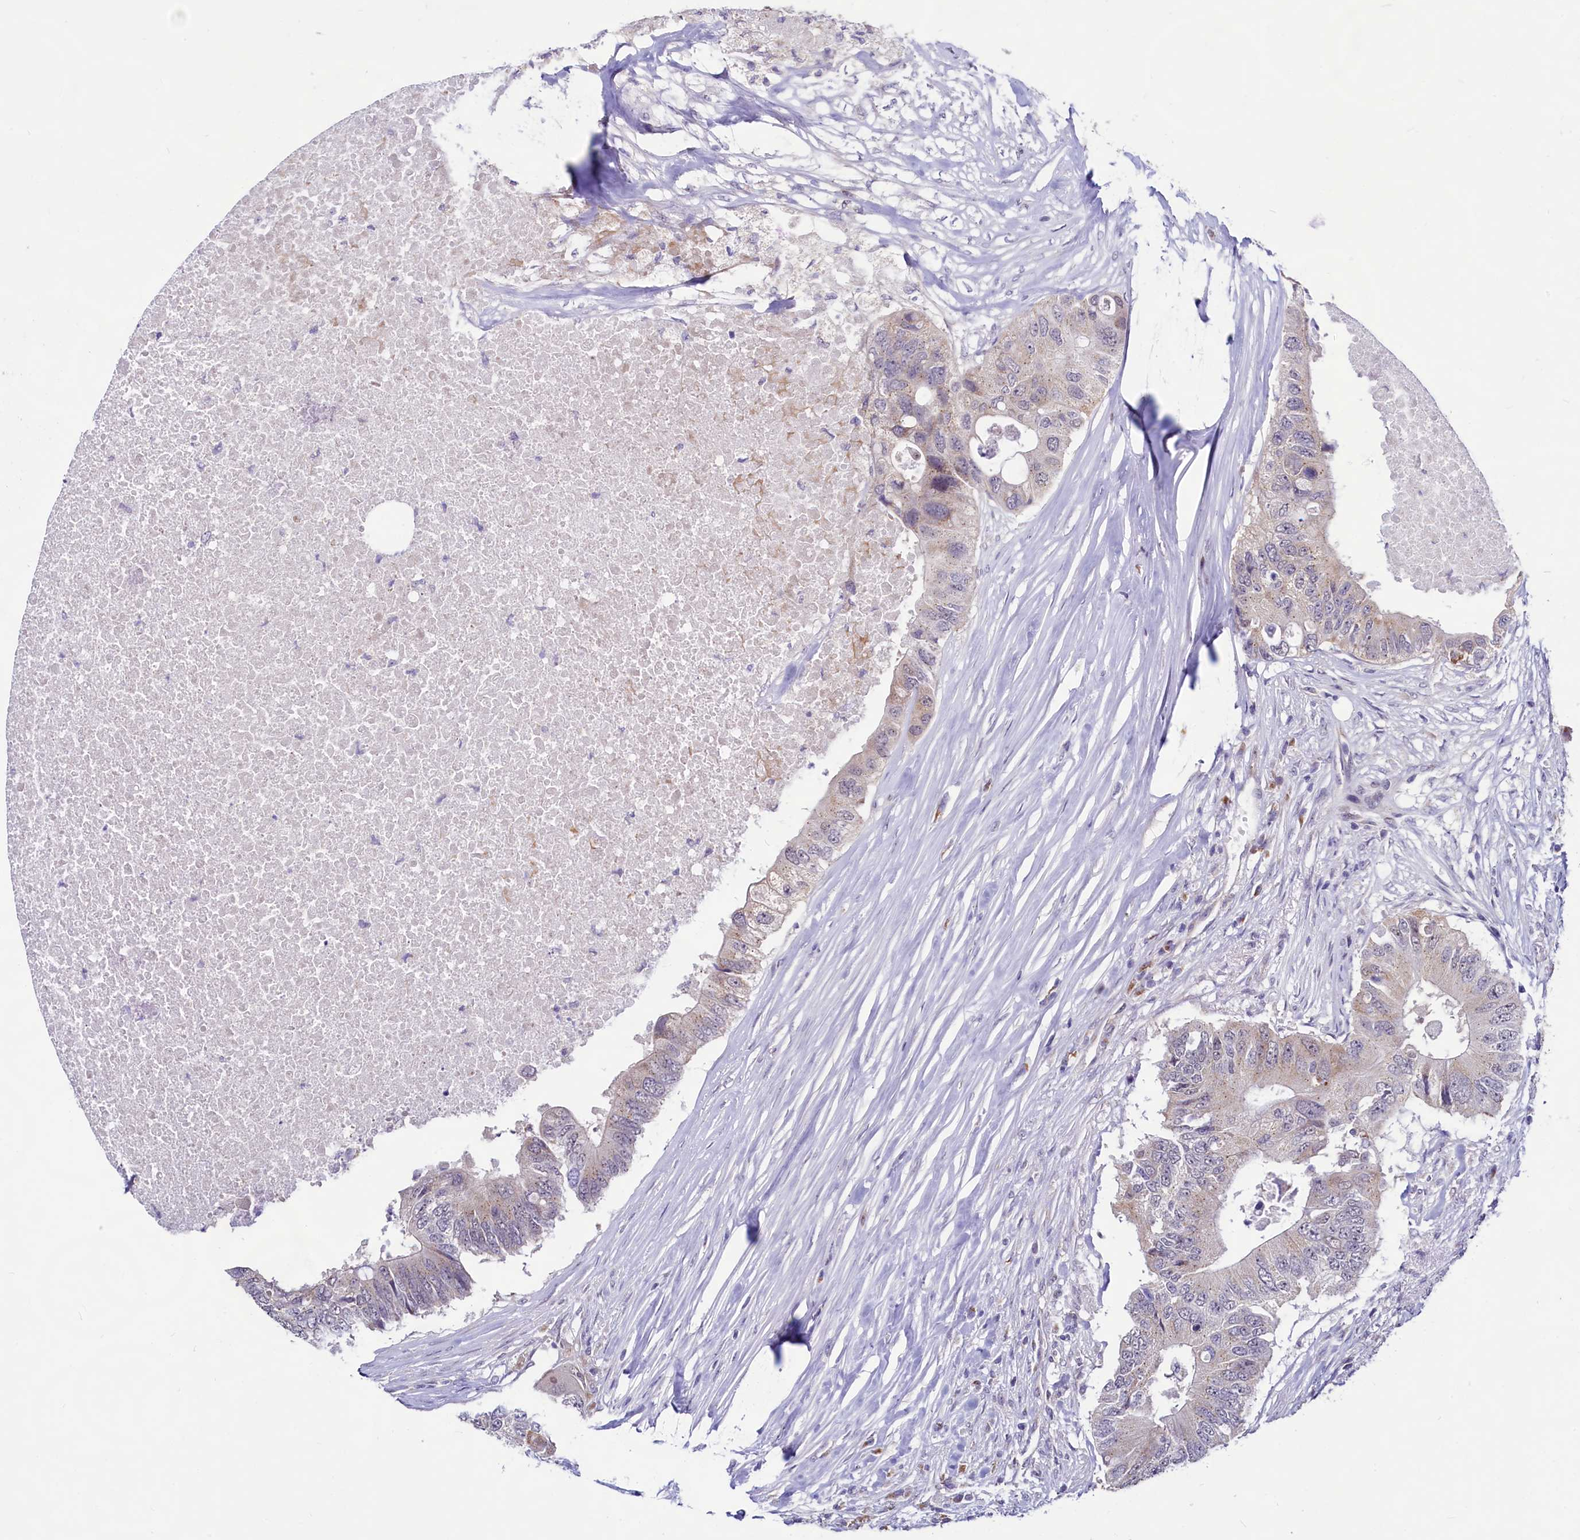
{"staining": {"intensity": "weak", "quantity": "25%-75%", "location": "cytoplasmic/membranous"}, "tissue": "colorectal cancer", "cell_type": "Tumor cells", "image_type": "cancer", "snomed": [{"axis": "morphology", "description": "Adenocarcinoma, NOS"}, {"axis": "topography", "description": "Colon"}], "caption": "Tumor cells demonstrate weak cytoplasmic/membranous expression in about 25%-75% of cells in adenocarcinoma (colorectal). The protein of interest is shown in brown color, while the nuclei are stained blue.", "gene": "SEC24C", "patient": {"sex": "male", "age": 71}}